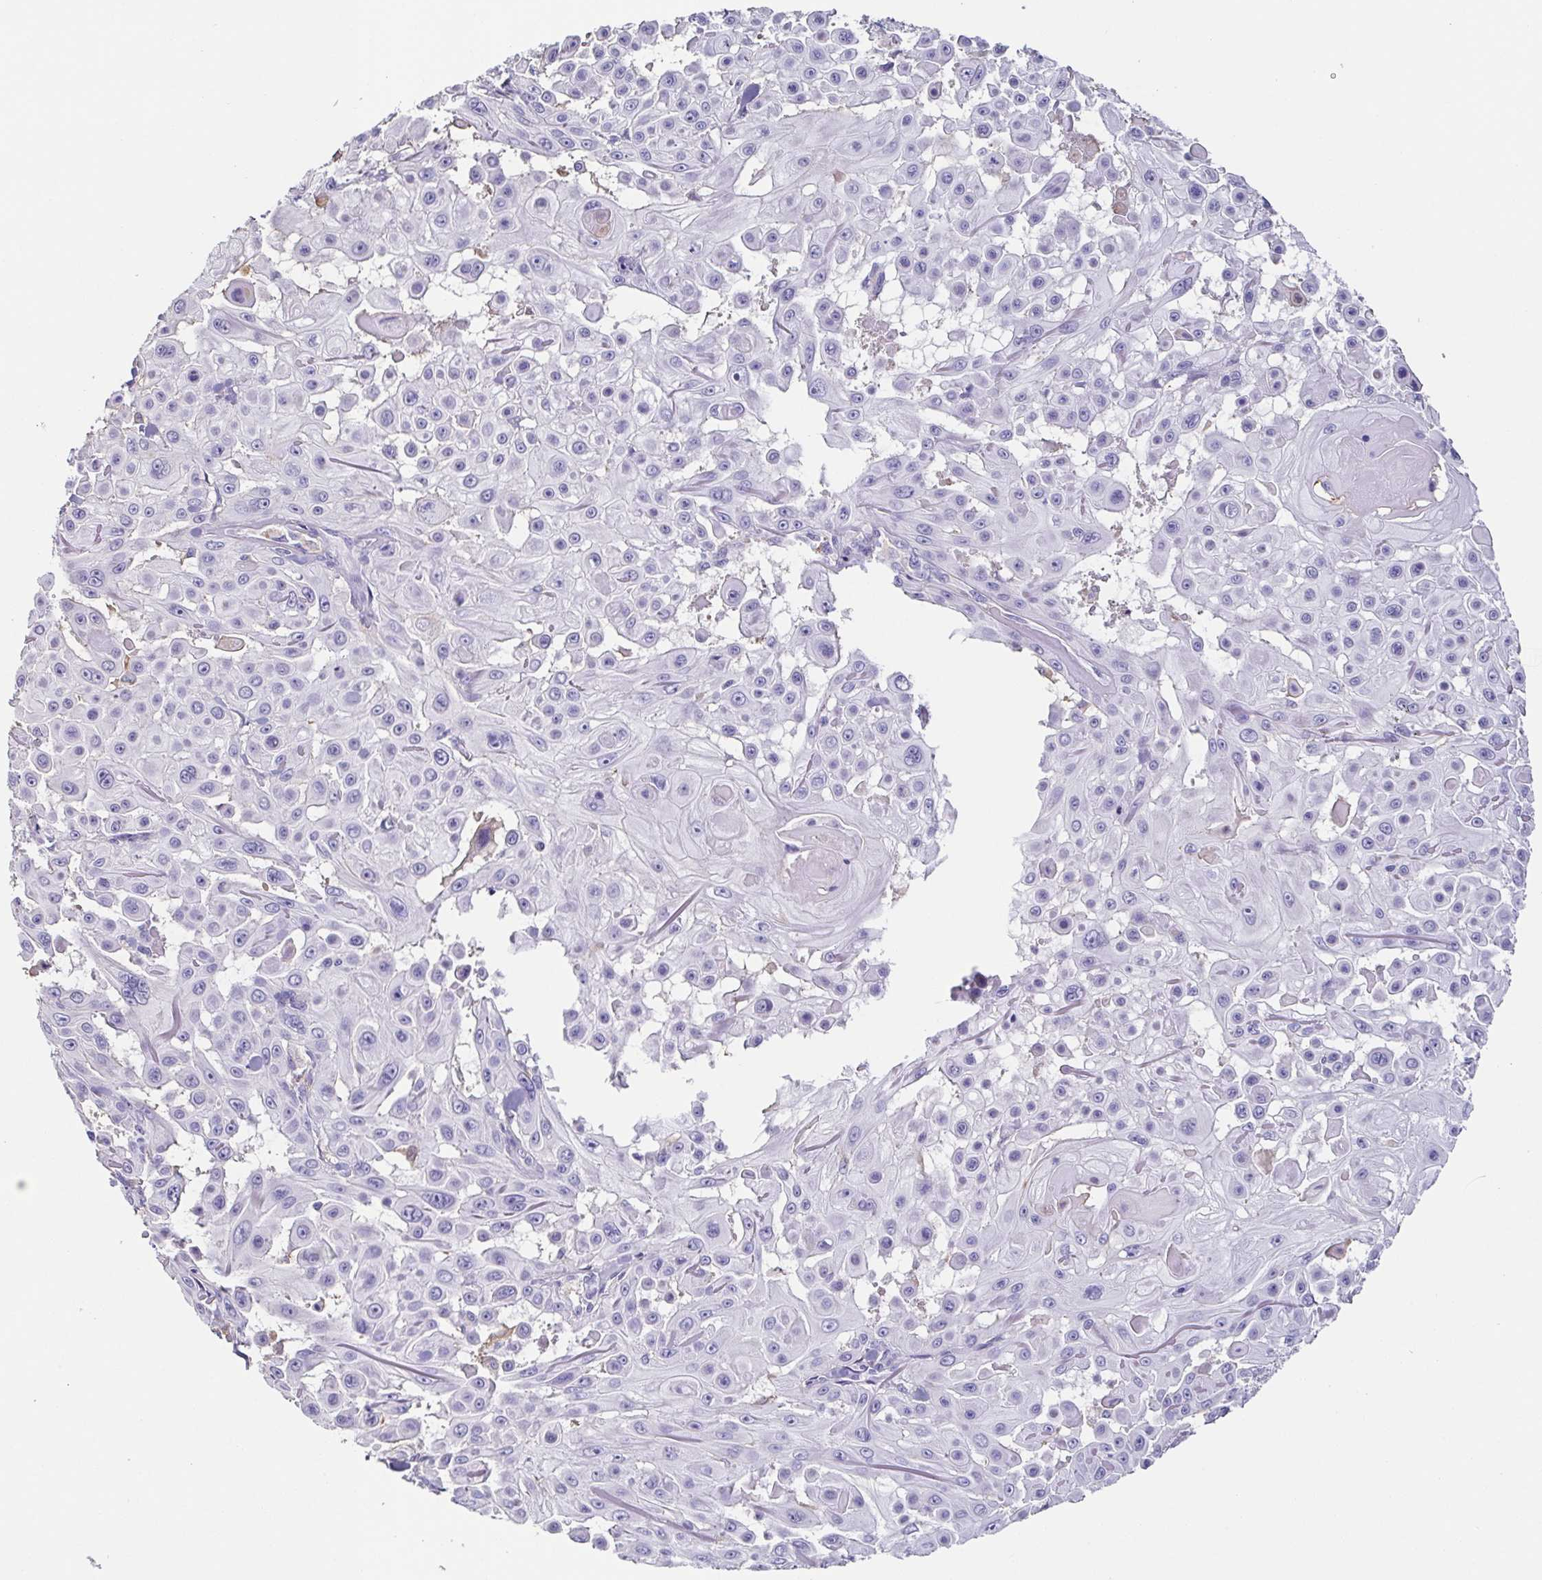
{"staining": {"intensity": "negative", "quantity": "none", "location": "none"}, "tissue": "skin cancer", "cell_type": "Tumor cells", "image_type": "cancer", "snomed": [{"axis": "morphology", "description": "Squamous cell carcinoma, NOS"}, {"axis": "topography", "description": "Skin"}], "caption": "DAB (3,3'-diaminobenzidine) immunohistochemical staining of skin cancer exhibits no significant staining in tumor cells. The staining is performed using DAB brown chromogen with nuclei counter-stained in using hematoxylin.", "gene": "ANXA10", "patient": {"sex": "male", "age": 91}}